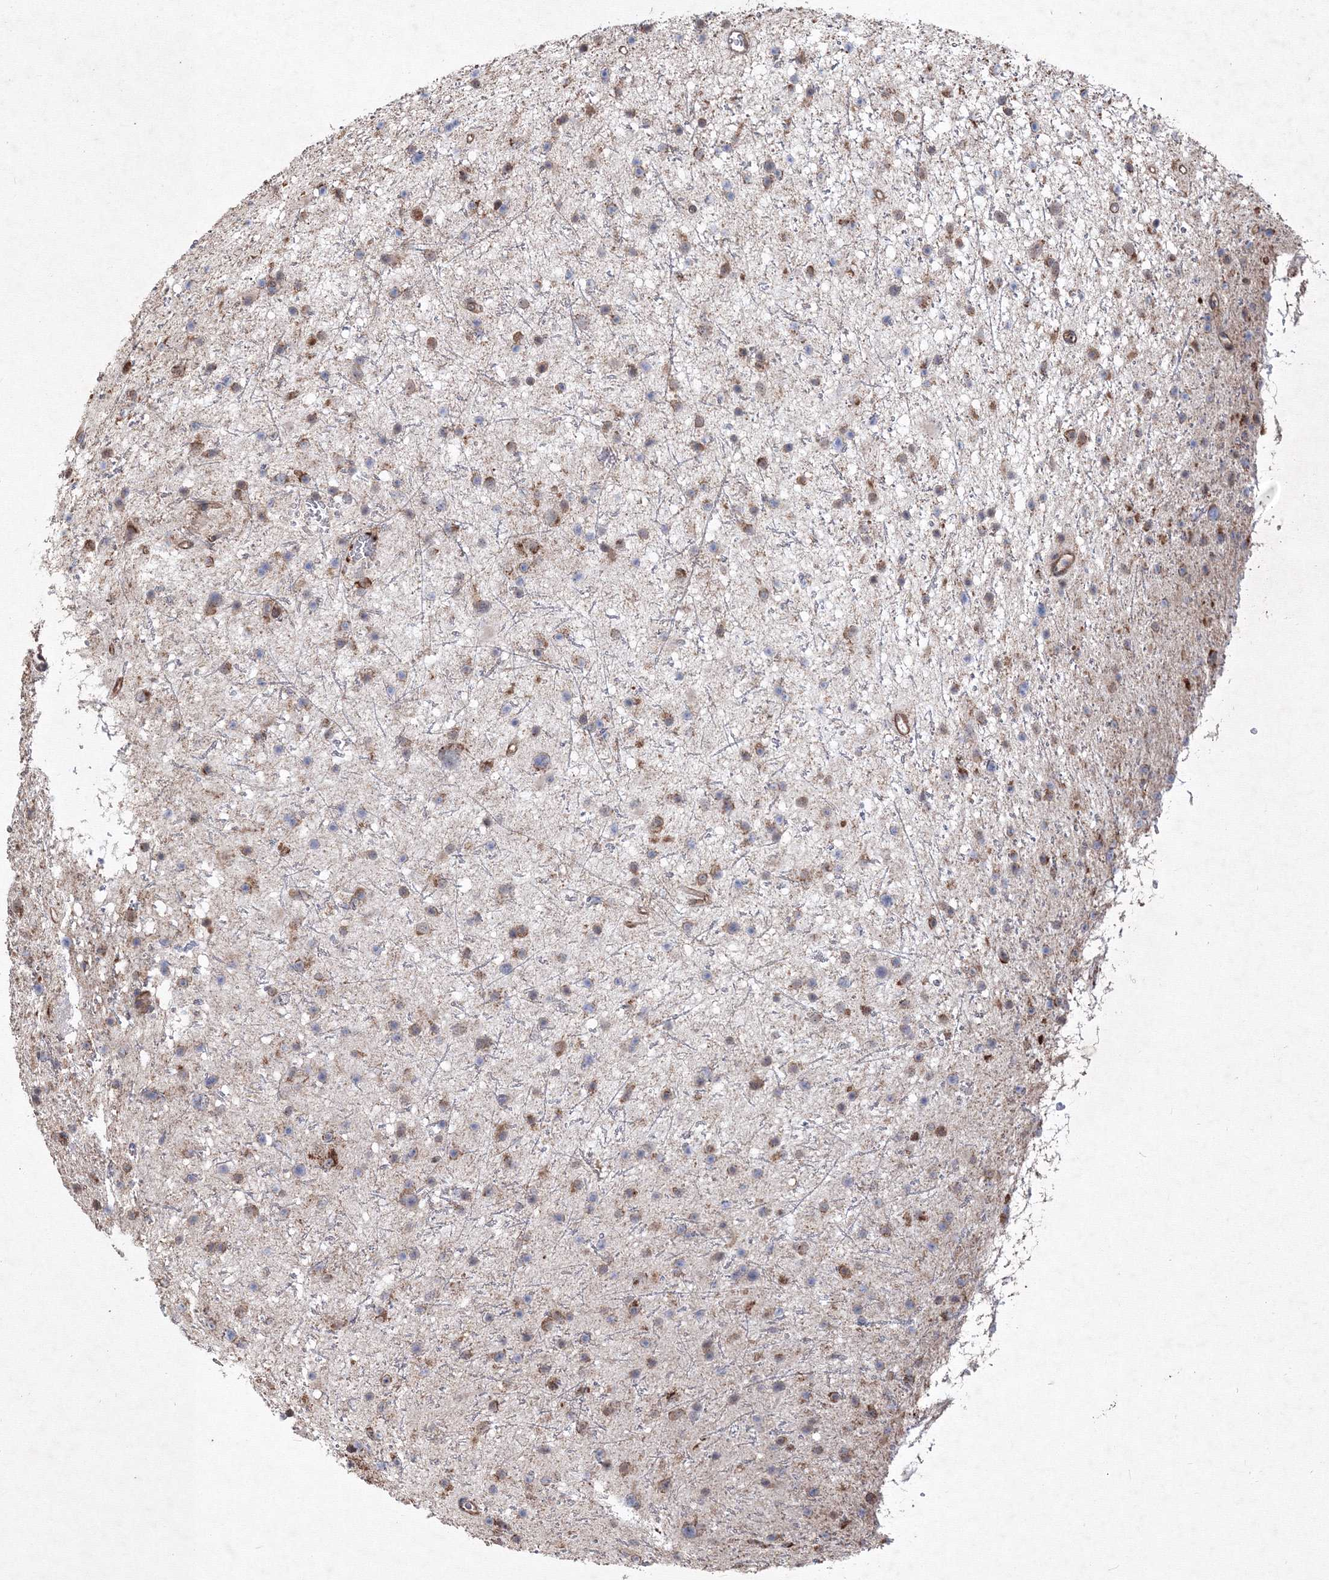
{"staining": {"intensity": "moderate", "quantity": "<25%", "location": "cytoplasmic/membranous"}, "tissue": "glioma", "cell_type": "Tumor cells", "image_type": "cancer", "snomed": [{"axis": "morphology", "description": "Glioma, malignant, Low grade"}, {"axis": "topography", "description": "Cerebral cortex"}], "caption": "An IHC histopathology image of tumor tissue is shown. Protein staining in brown shows moderate cytoplasmic/membranous positivity in low-grade glioma (malignant) within tumor cells.", "gene": "TMEM139", "patient": {"sex": "female", "age": 39}}